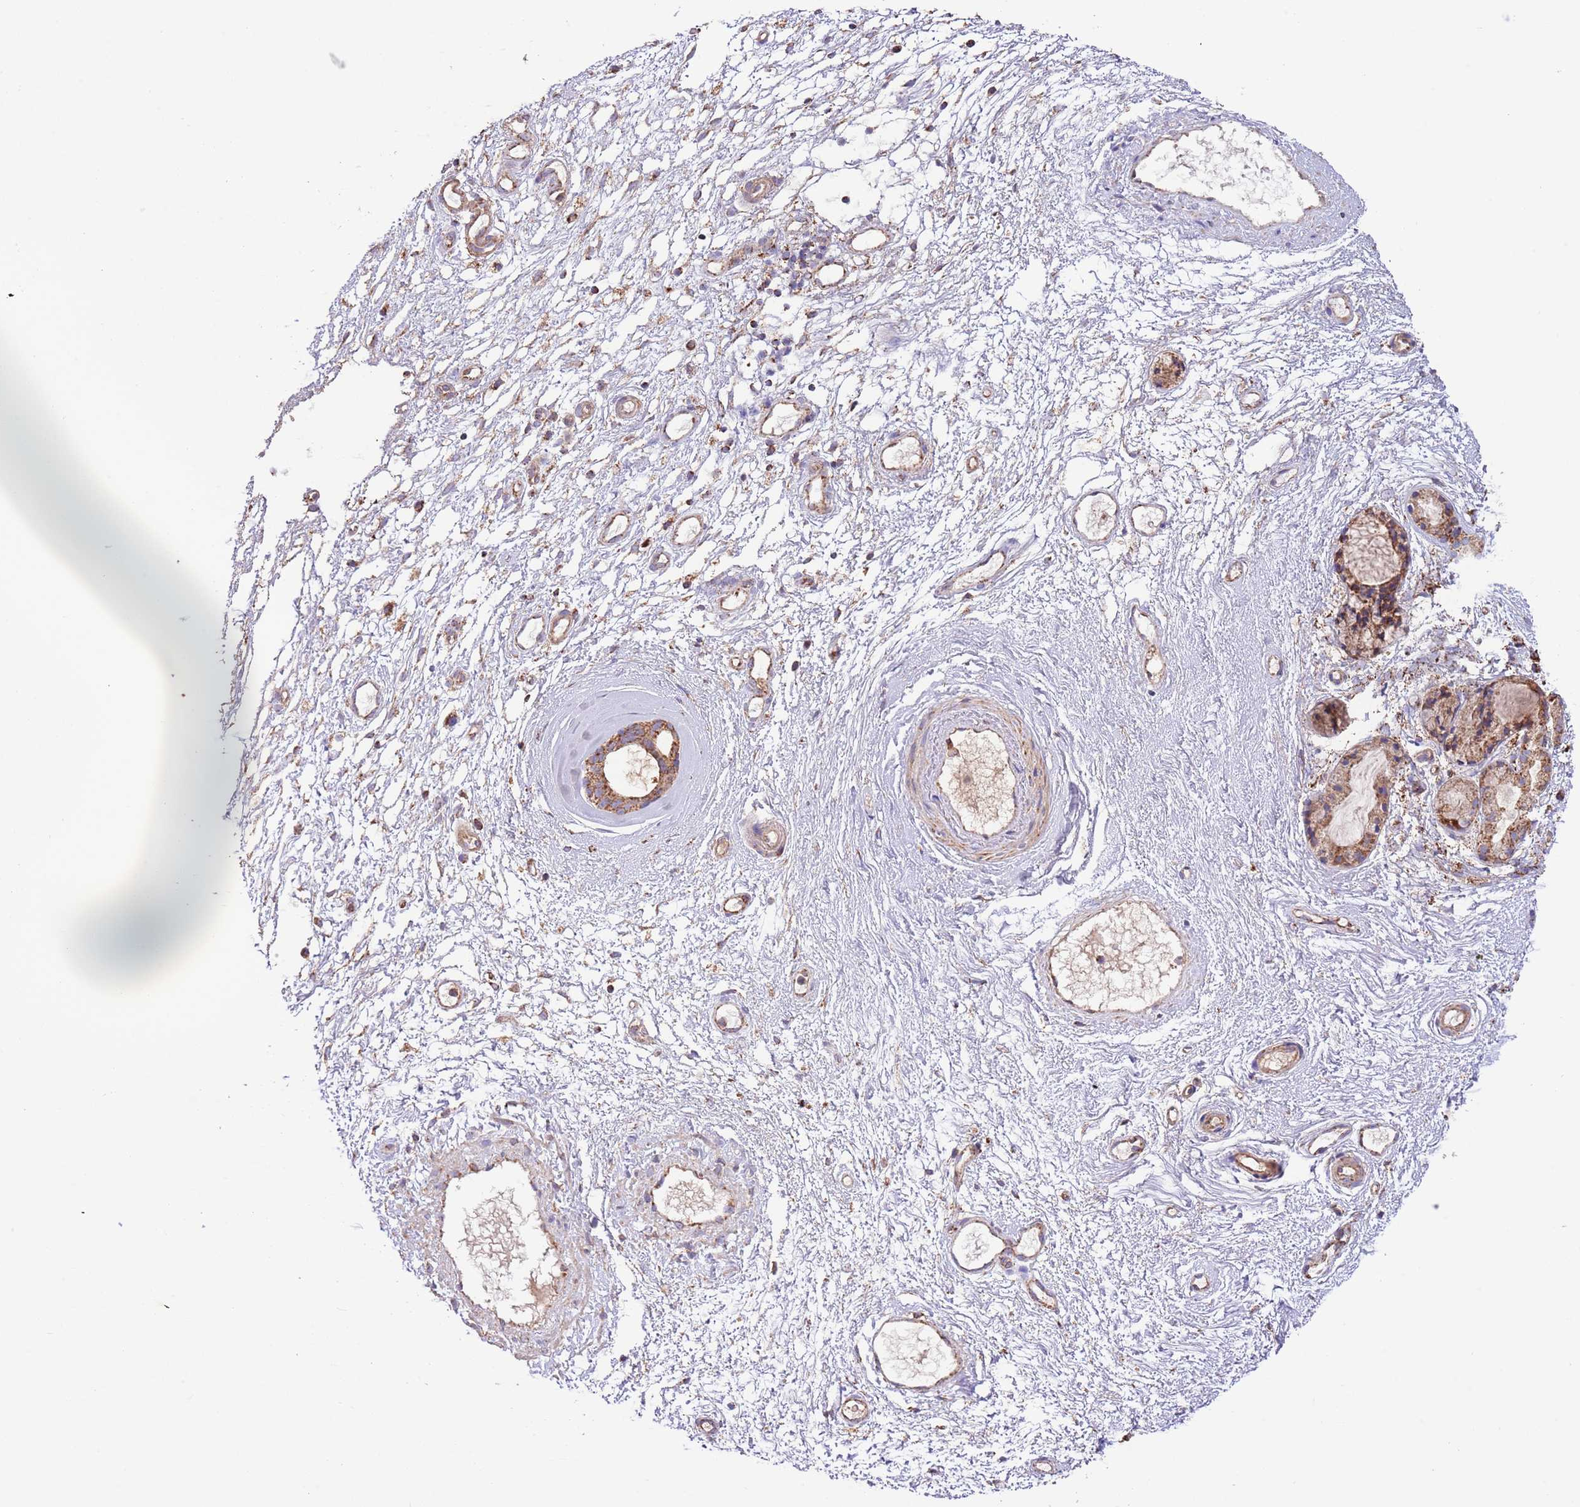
{"staining": {"intensity": "moderate", "quantity": ">75%", "location": "cytoplasmic/membranous"}, "tissue": "nasopharynx", "cell_type": "Respiratory epithelial cells", "image_type": "normal", "snomed": [{"axis": "morphology", "description": "Normal tissue, NOS"}, {"axis": "topography", "description": "Nasopharynx"}], "caption": "Unremarkable nasopharynx shows moderate cytoplasmic/membranous staining in approximately >75% of respiratory epithelial cells, visualized by immunohistochemistry. (brown staining indicates protein expression, while blue staining denotes nuclei).", "gene": "DNAJA3", "patient": {"sex": "male", "age": 82}}